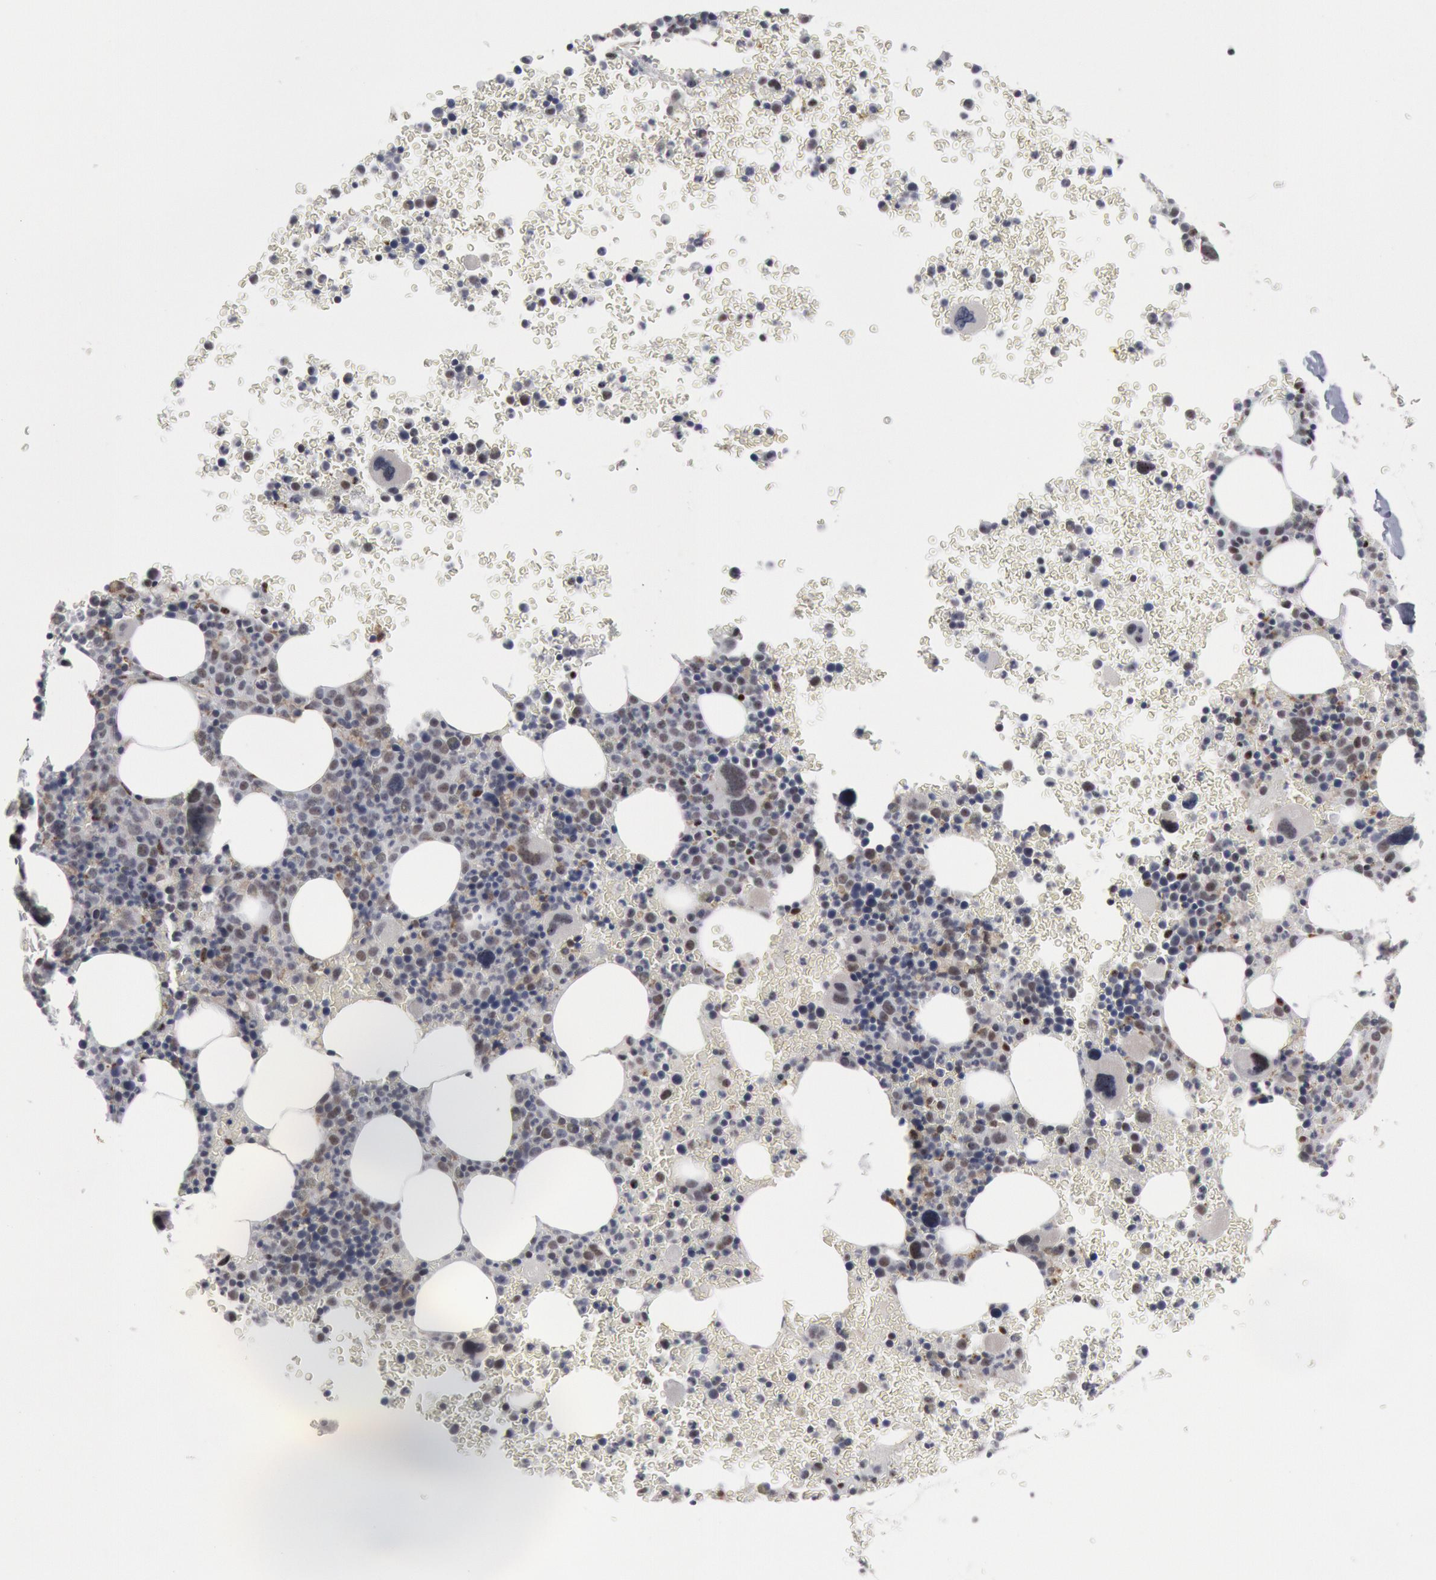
{"staining": {"intensity": "weak", "quantity": "25%-75%", "location": "nuclear"}, "tissue": "bone marrow", "cell_type": "Hematopoietic cells", "image_type": "normal", "snomed": [{"axis": "morphology", "description": "Normal tissue, NOS"}, {"axis": "topography", "description": "Bone marrow"}], "caption": "Bone marrow stained with immunohistochemistry reveals weak nuclear positivity in about 25%-75% of hematopoietic cells.", "gene": "FOXO1", "patient": {"sex": "male", "age": 69}}